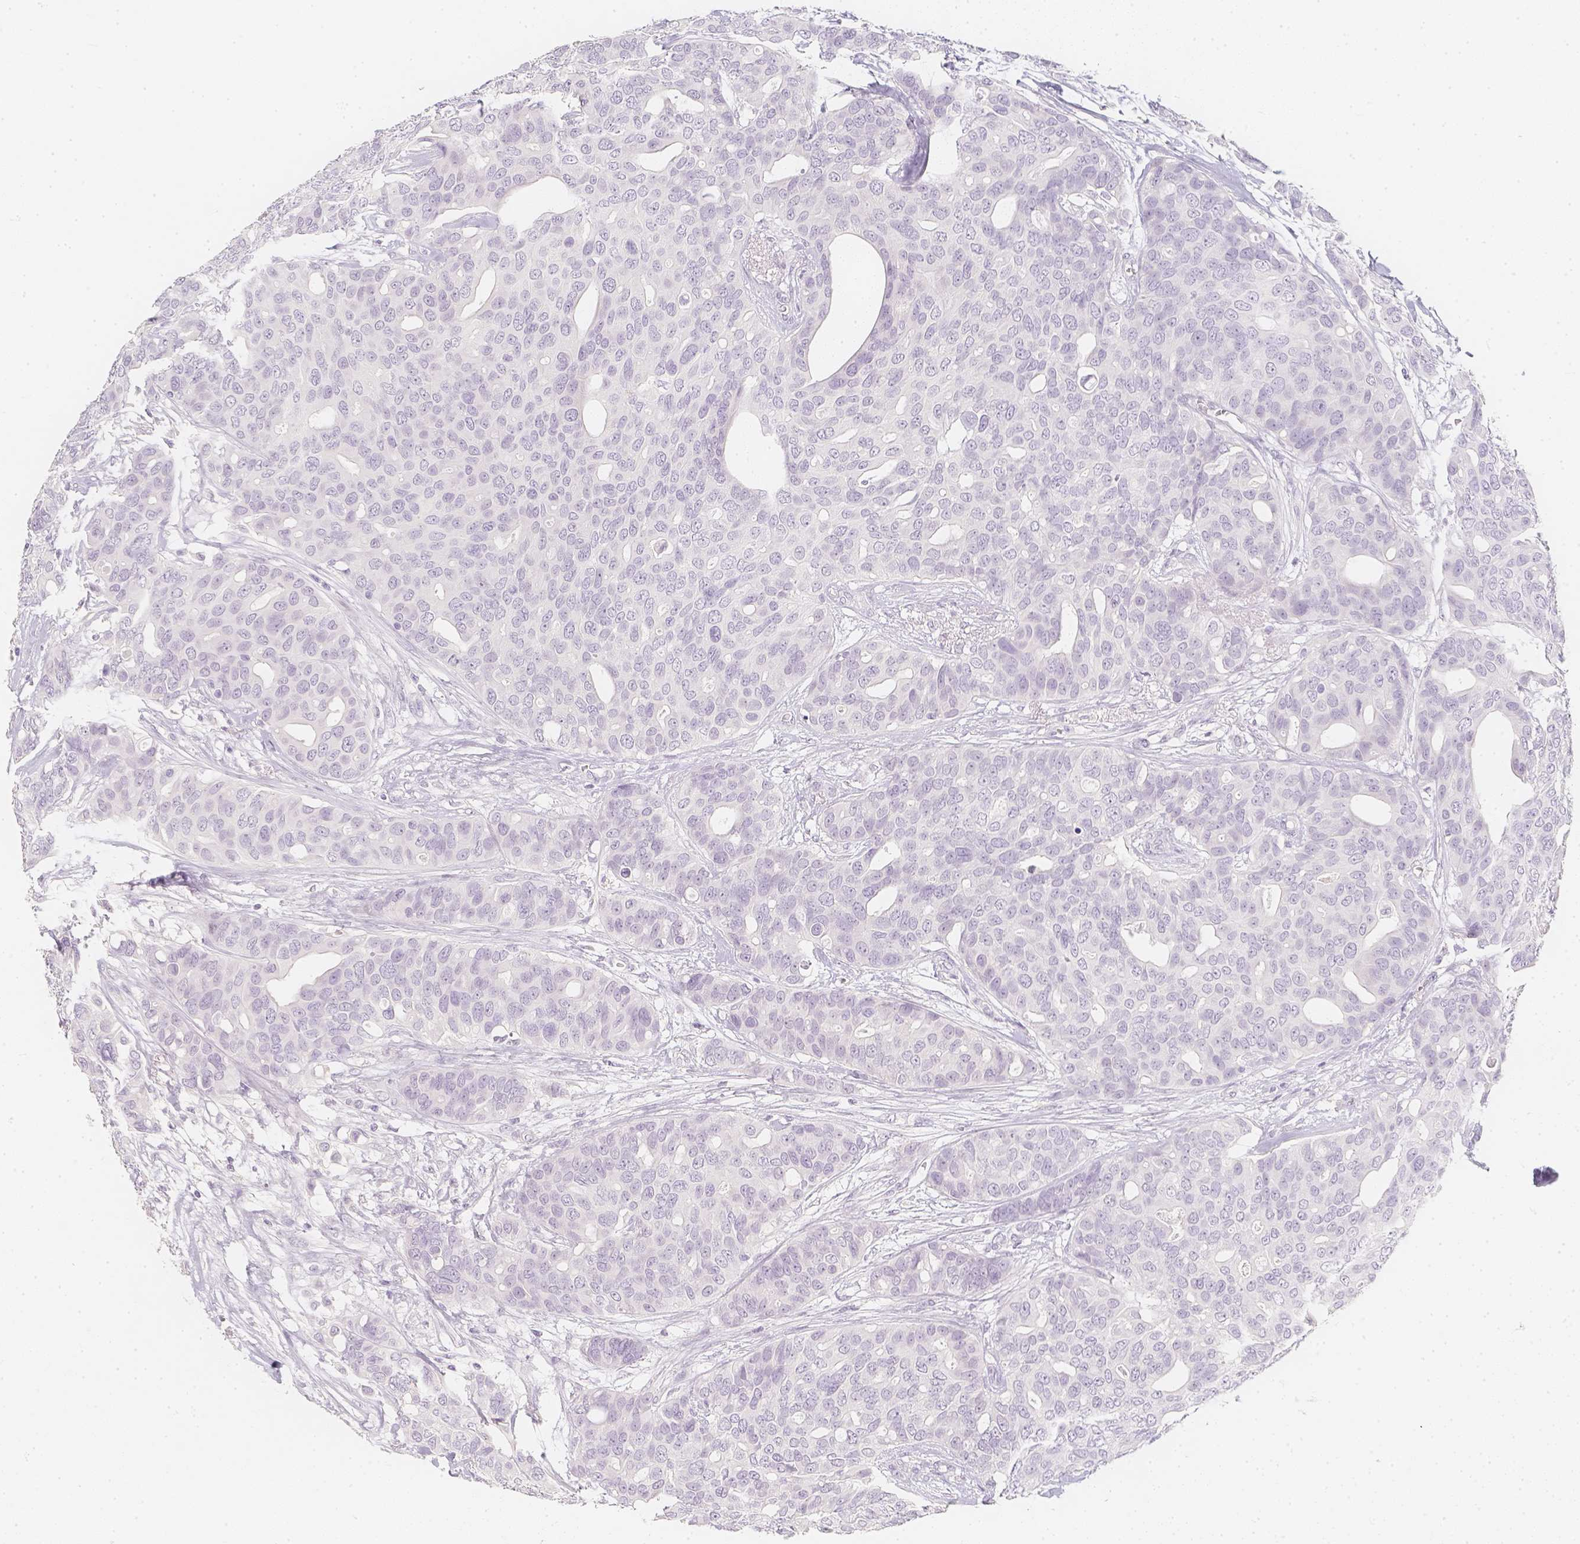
{"staining": {"intensity": "negative", "quantity": "none", "location": "none"}, "tissue": "breast cancer", "cell_type": "Tumor cells", "image_type": "cancer", "snomed": [{"axis": "morphology", "description": "Duct carcinoma"}, {"axis": "topography", "description": "Breast"}], "caption": "DAB (3,3'-diaminobenzidine) immunohistochemical staining of human breast cancer (infiltrating ductal carcinoma) reveals no significant positivity in tumor cells.", "gene": "SLC18A1", "patient": {"sex": "female", "age": 54}}